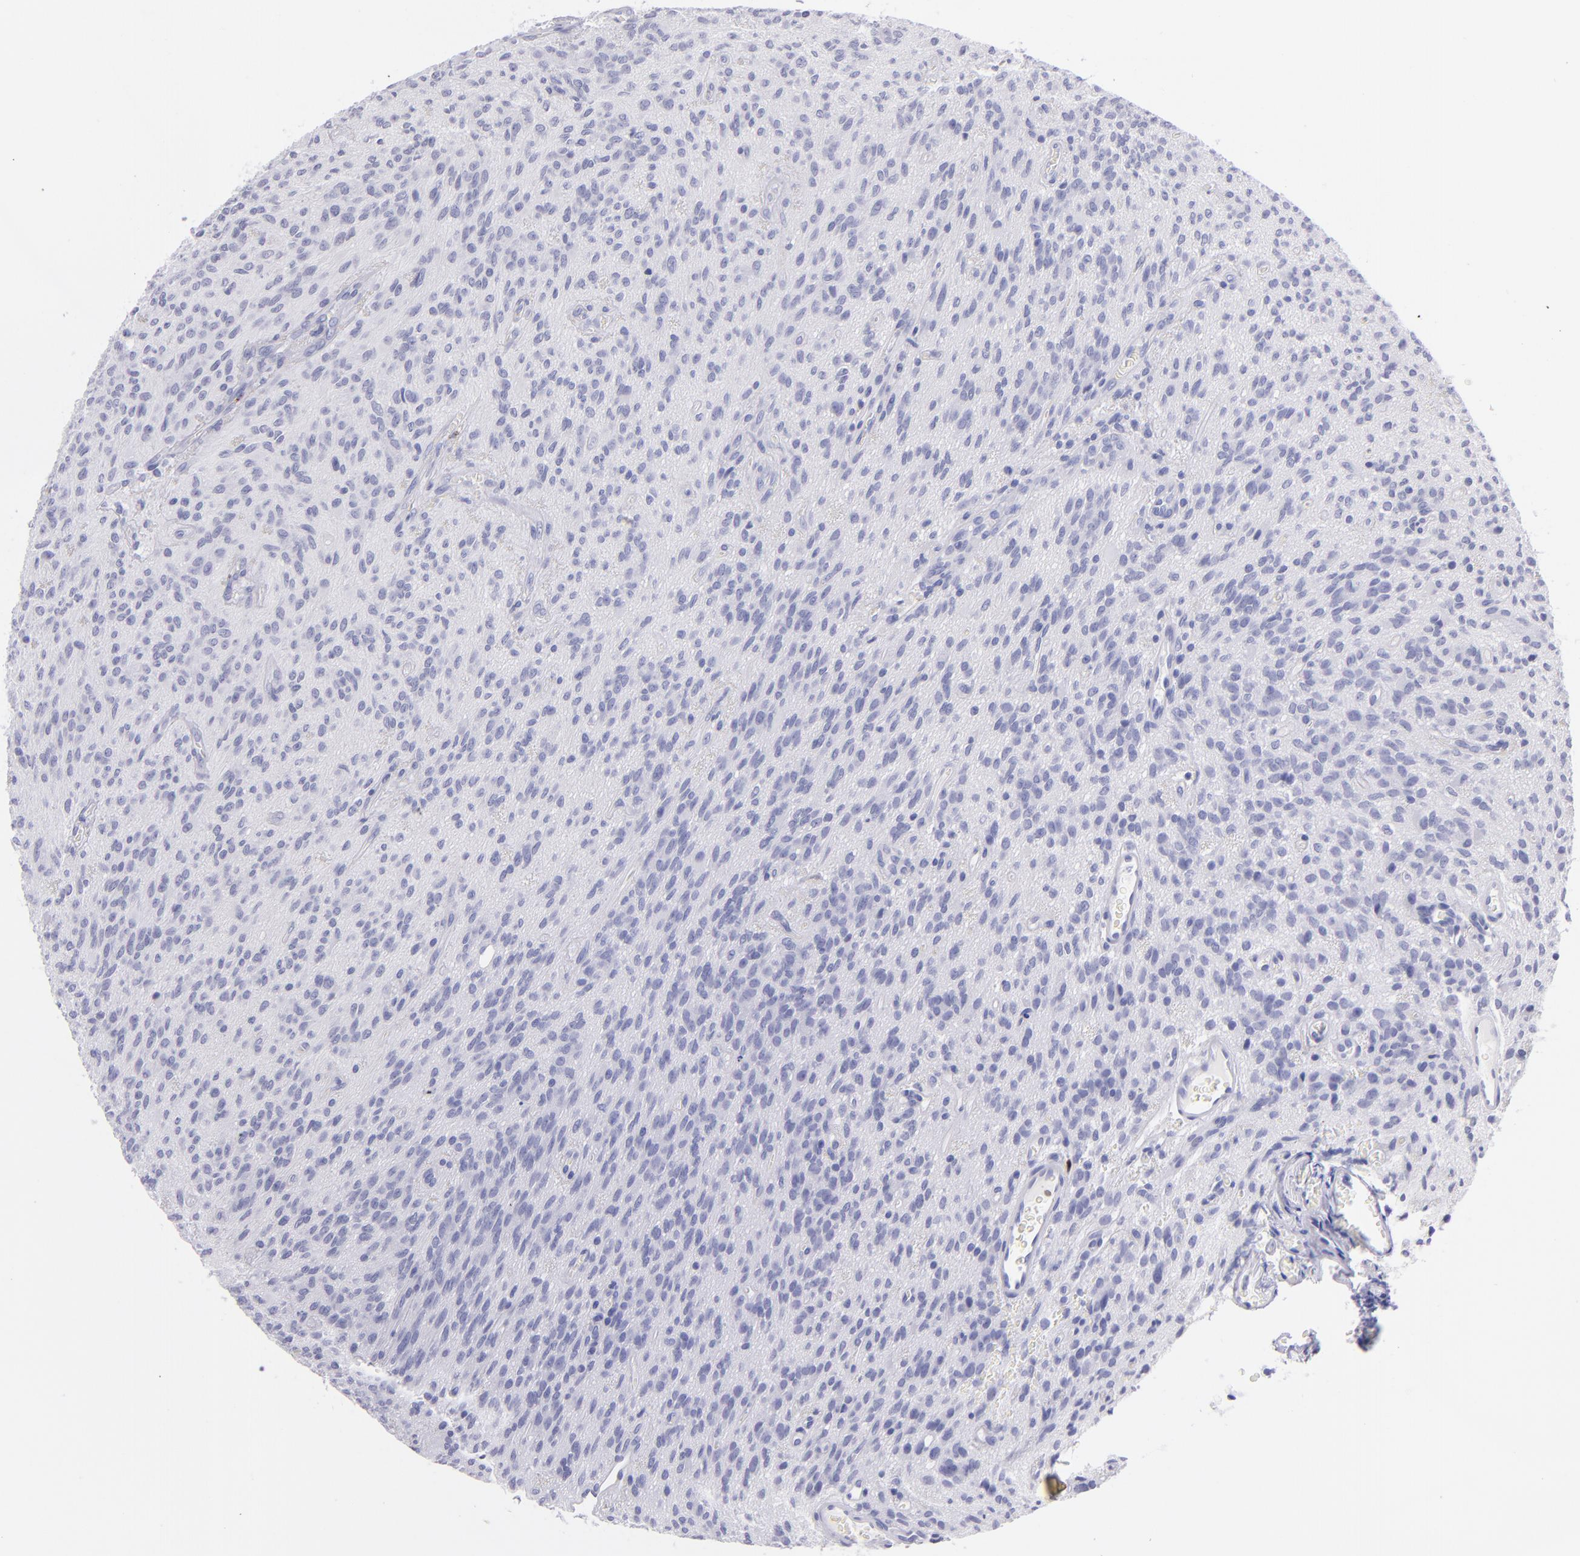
{"staining": {"intensity": "negative", "quantity": "none", "location": "none"}, "tissue": "glioma", "cell_type": "Tumor cells", "image_type": "cancer", "snomed": [{"axis": "morphology", "description": "Glioma, malignant, Low grade"}, {"axis": "topography", "description": "Brain"}], "caption": "A high-resolution micrograph shows immunohistochemistry (IHC) staining of malignant glioma (low-grade), which exhibits no significant staining in tumor cells.", "gene": "PRF1", "patient": {"sex": "female", "age": 15}}